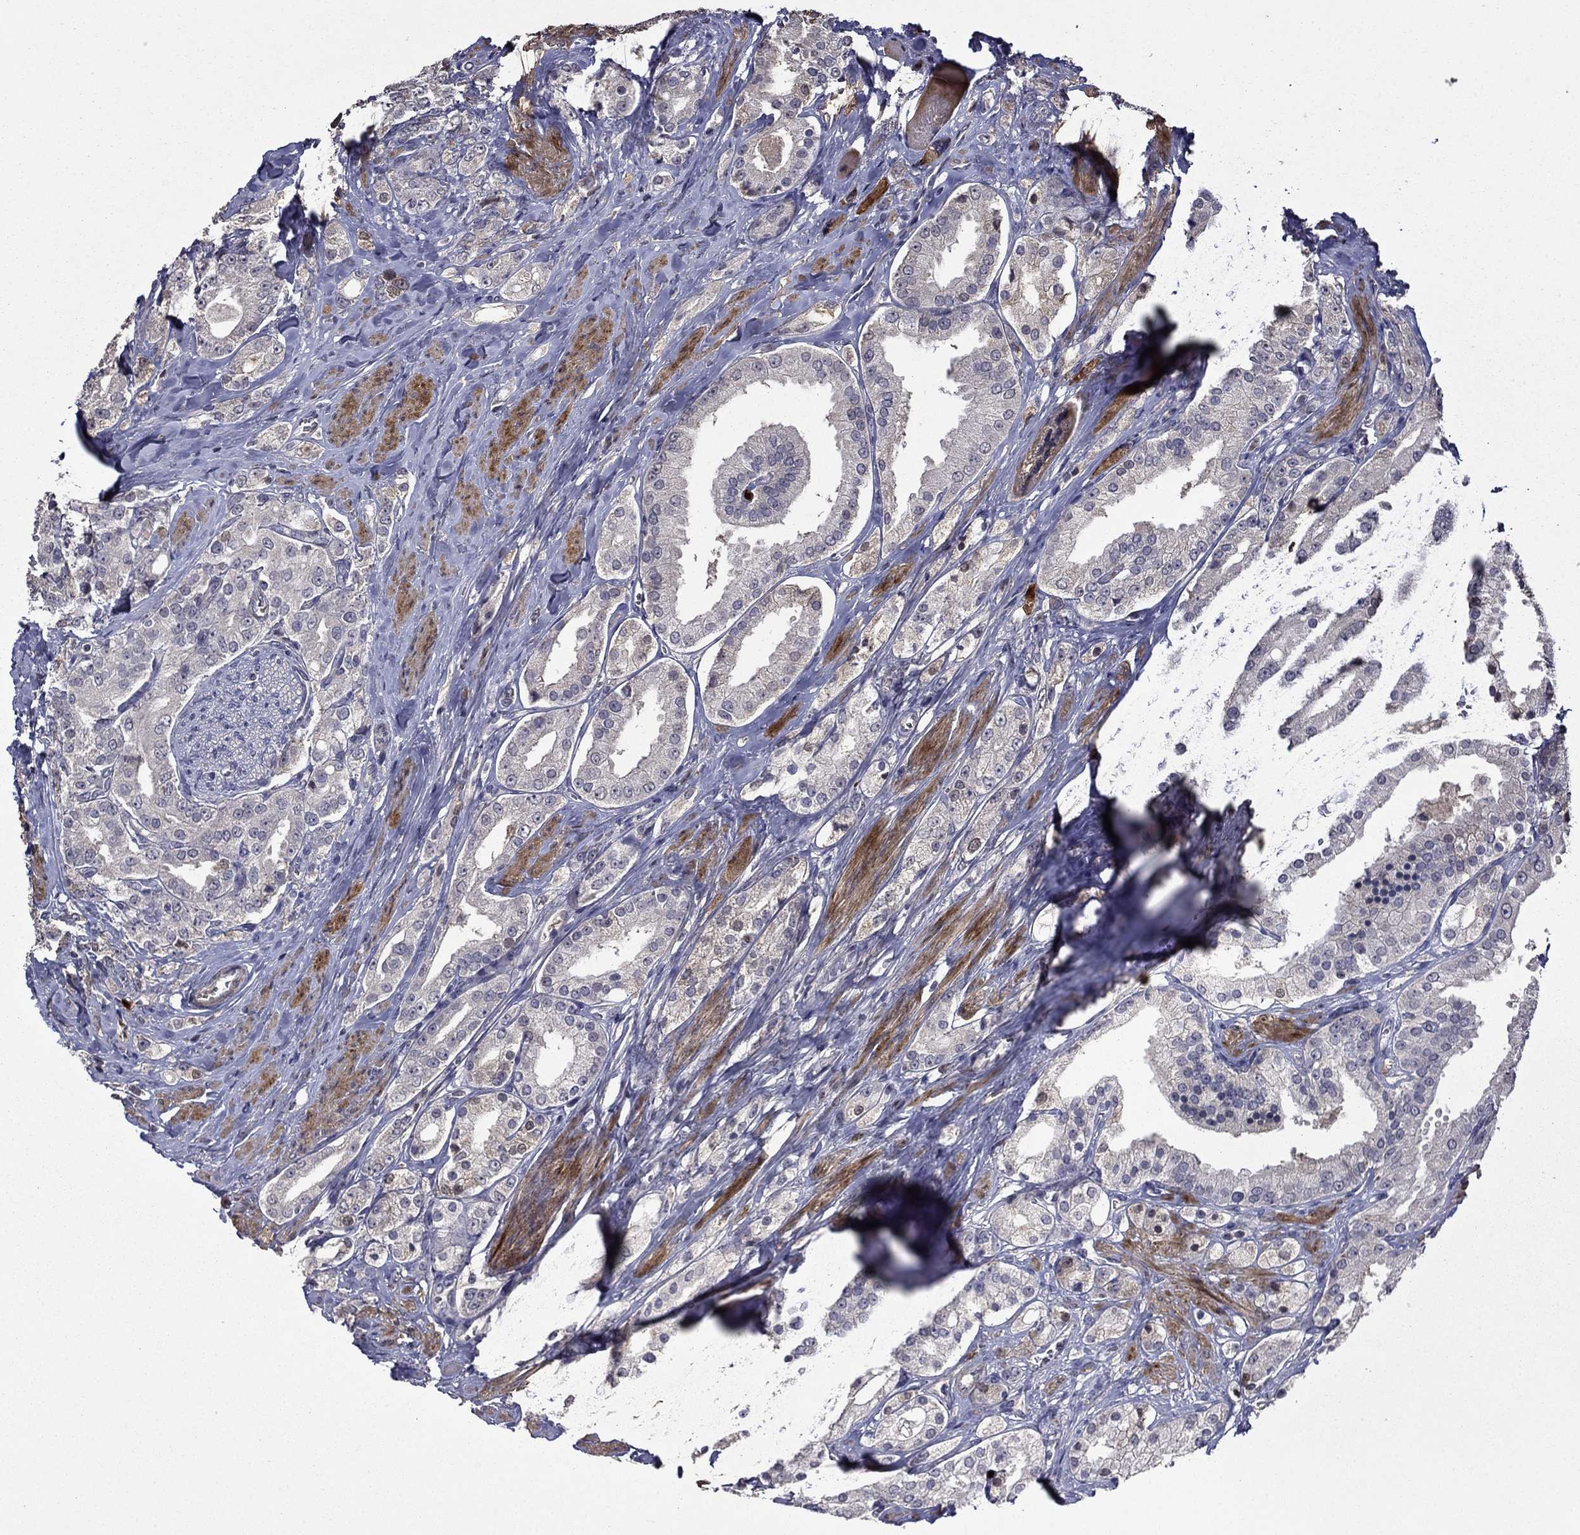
{"staining": {"intensity": "negative", "quantity": "none", "location": "none"}, "tissue": "prostate cancer", "cell_type": "Tumor cells", "image_type": "cancer", "snomed": [{"axis": "morphology", "description": "Adenocarcinoma, NOS"}, {"axis": "topography", "description": "Prostate and seminal vesicle, NOS"}, {"axis": "topography", "description": "Prostate"}], "caption": "Tumor cells are negative for brown protein staining in adenocarcinoma (prostate). (Immunohistochemistry (ihc), brightfield microscopy, high magnification).", "gene": "SATB1", "patient": {"sex": "male", "age": 67}}